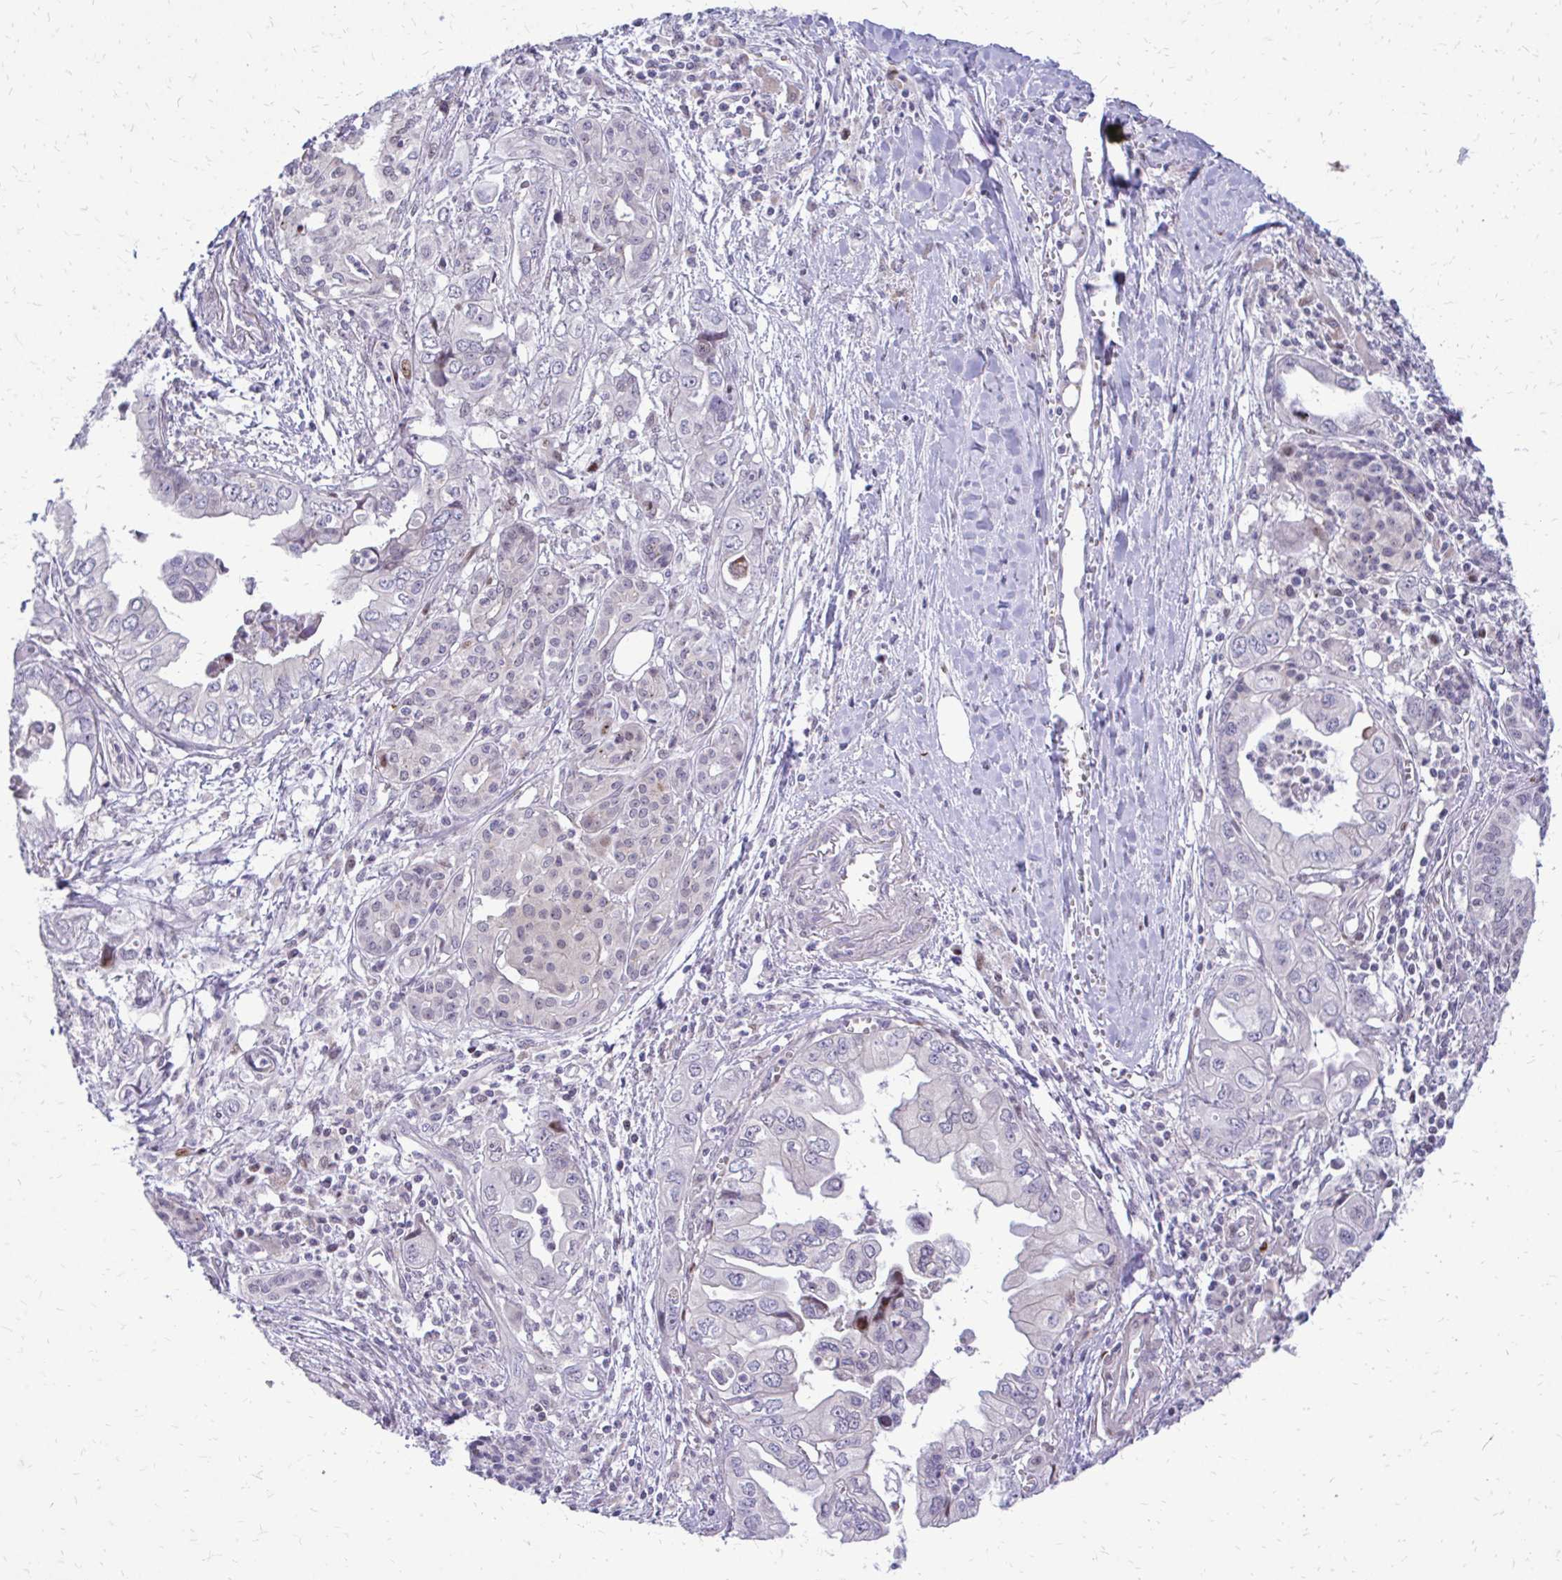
{"staining": {"intensity": "negative", "quantity": "none", "location": "none"}, "tissue": "pancreatic cancer", "cell_type": "Tumor cells", "image_type": "cancer", "snomed": [{"axis": "morphology", "description": "Adenocarcinoma, NOS"}, {"axis": "topography", "description": "Pancreas"}], "caption": "Immunohistochemical staining of pancreatic cancer exhibits no significant positivity in tumor cells.", "gene": "PPDPFL", "patient": {"sex": "male", "age": 68}}